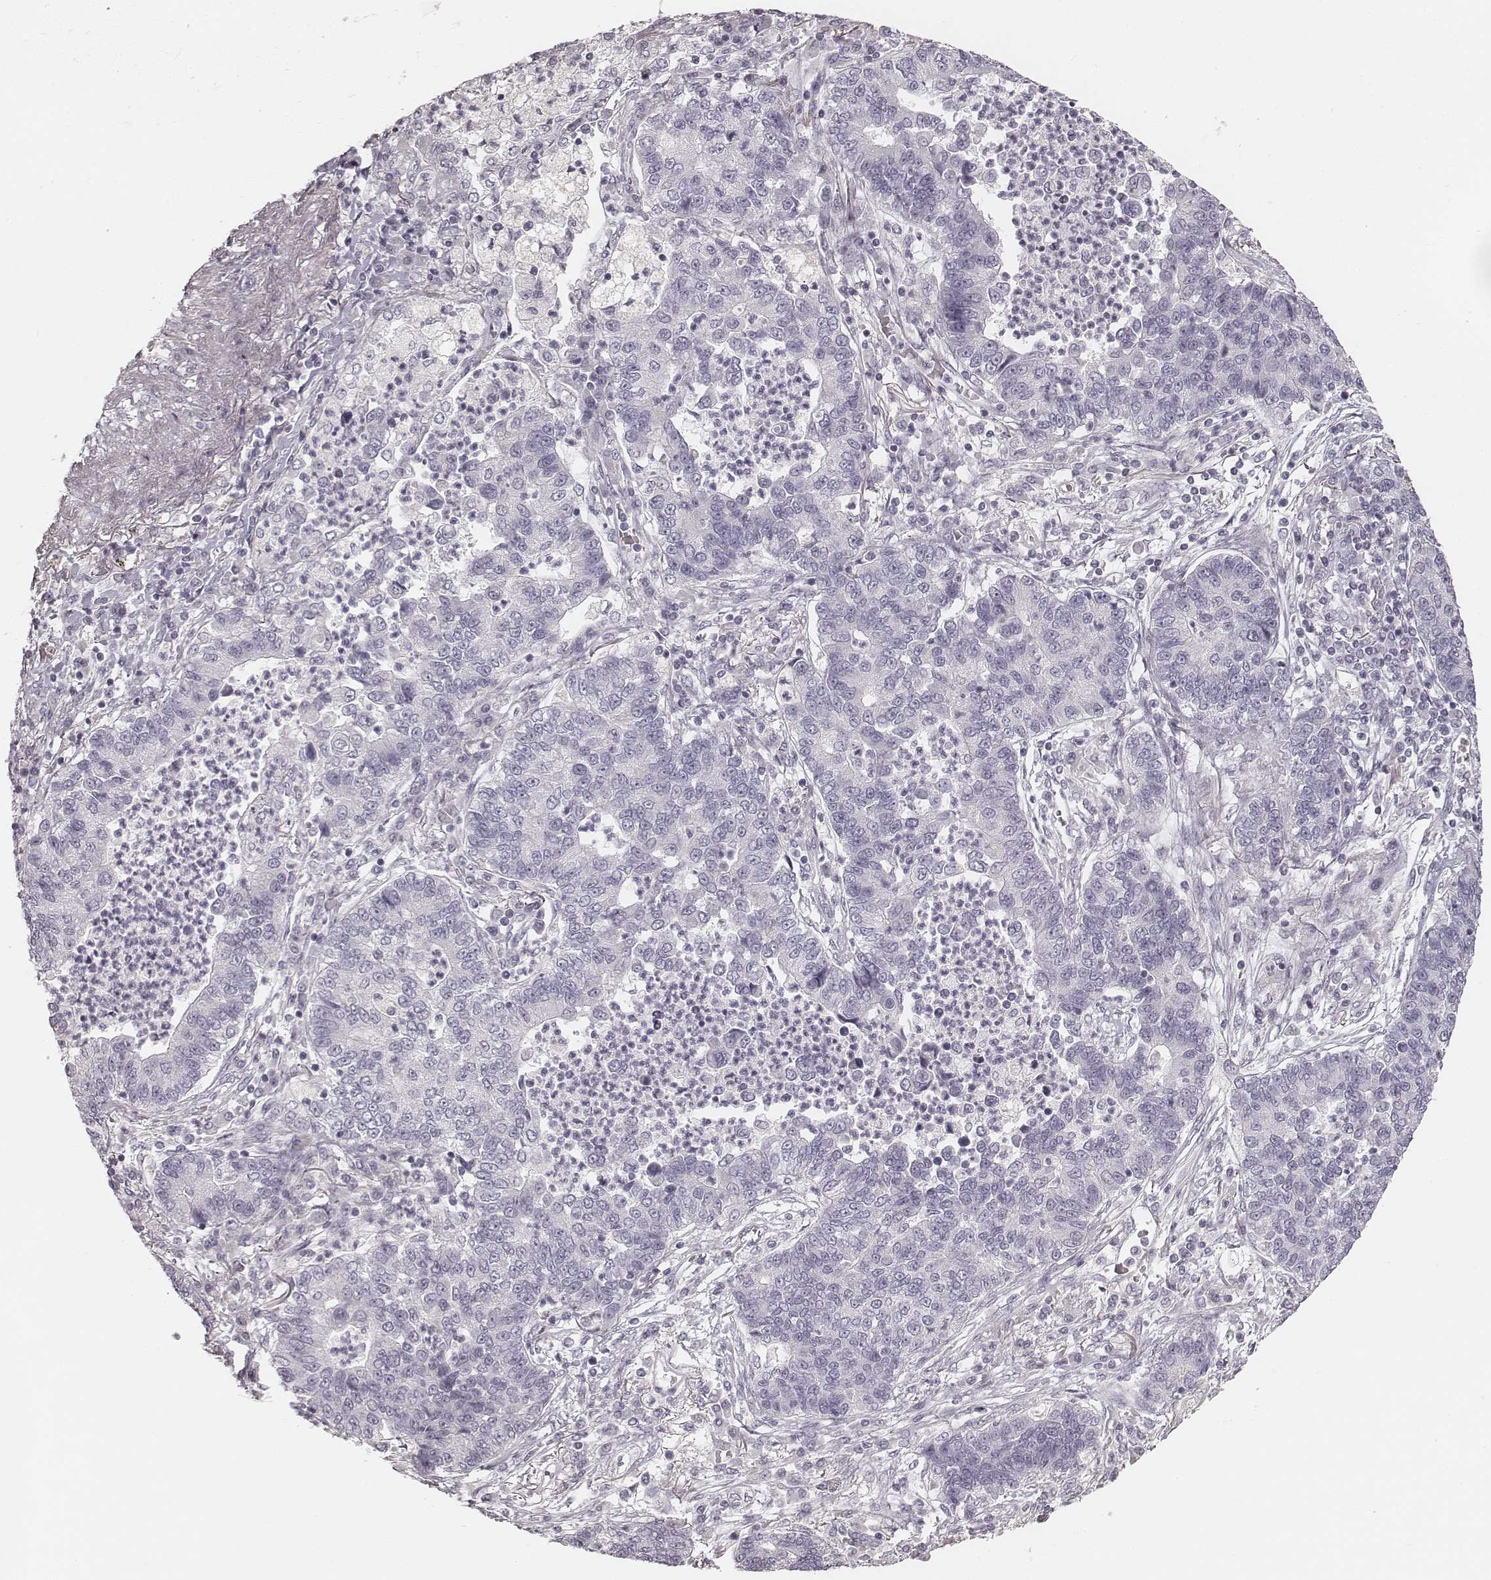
{"staining": {"intensity": "negative", "quantity": "none", "location": "none"}, "tissue": "lung cancer", "cell_type": "Tumor cells", "image_type": "cancer", "snomed": [{"axis": "morphology", "description": "Adenocarcinoma, NOS"}, {"axis": "topography", "description": "Lung"}], "caption": "Tumor cells are negative for protein expression in human lung adenocarcinoma.", "gene": "SPATA24", "patient": {"sex": "female", "age": 57}}